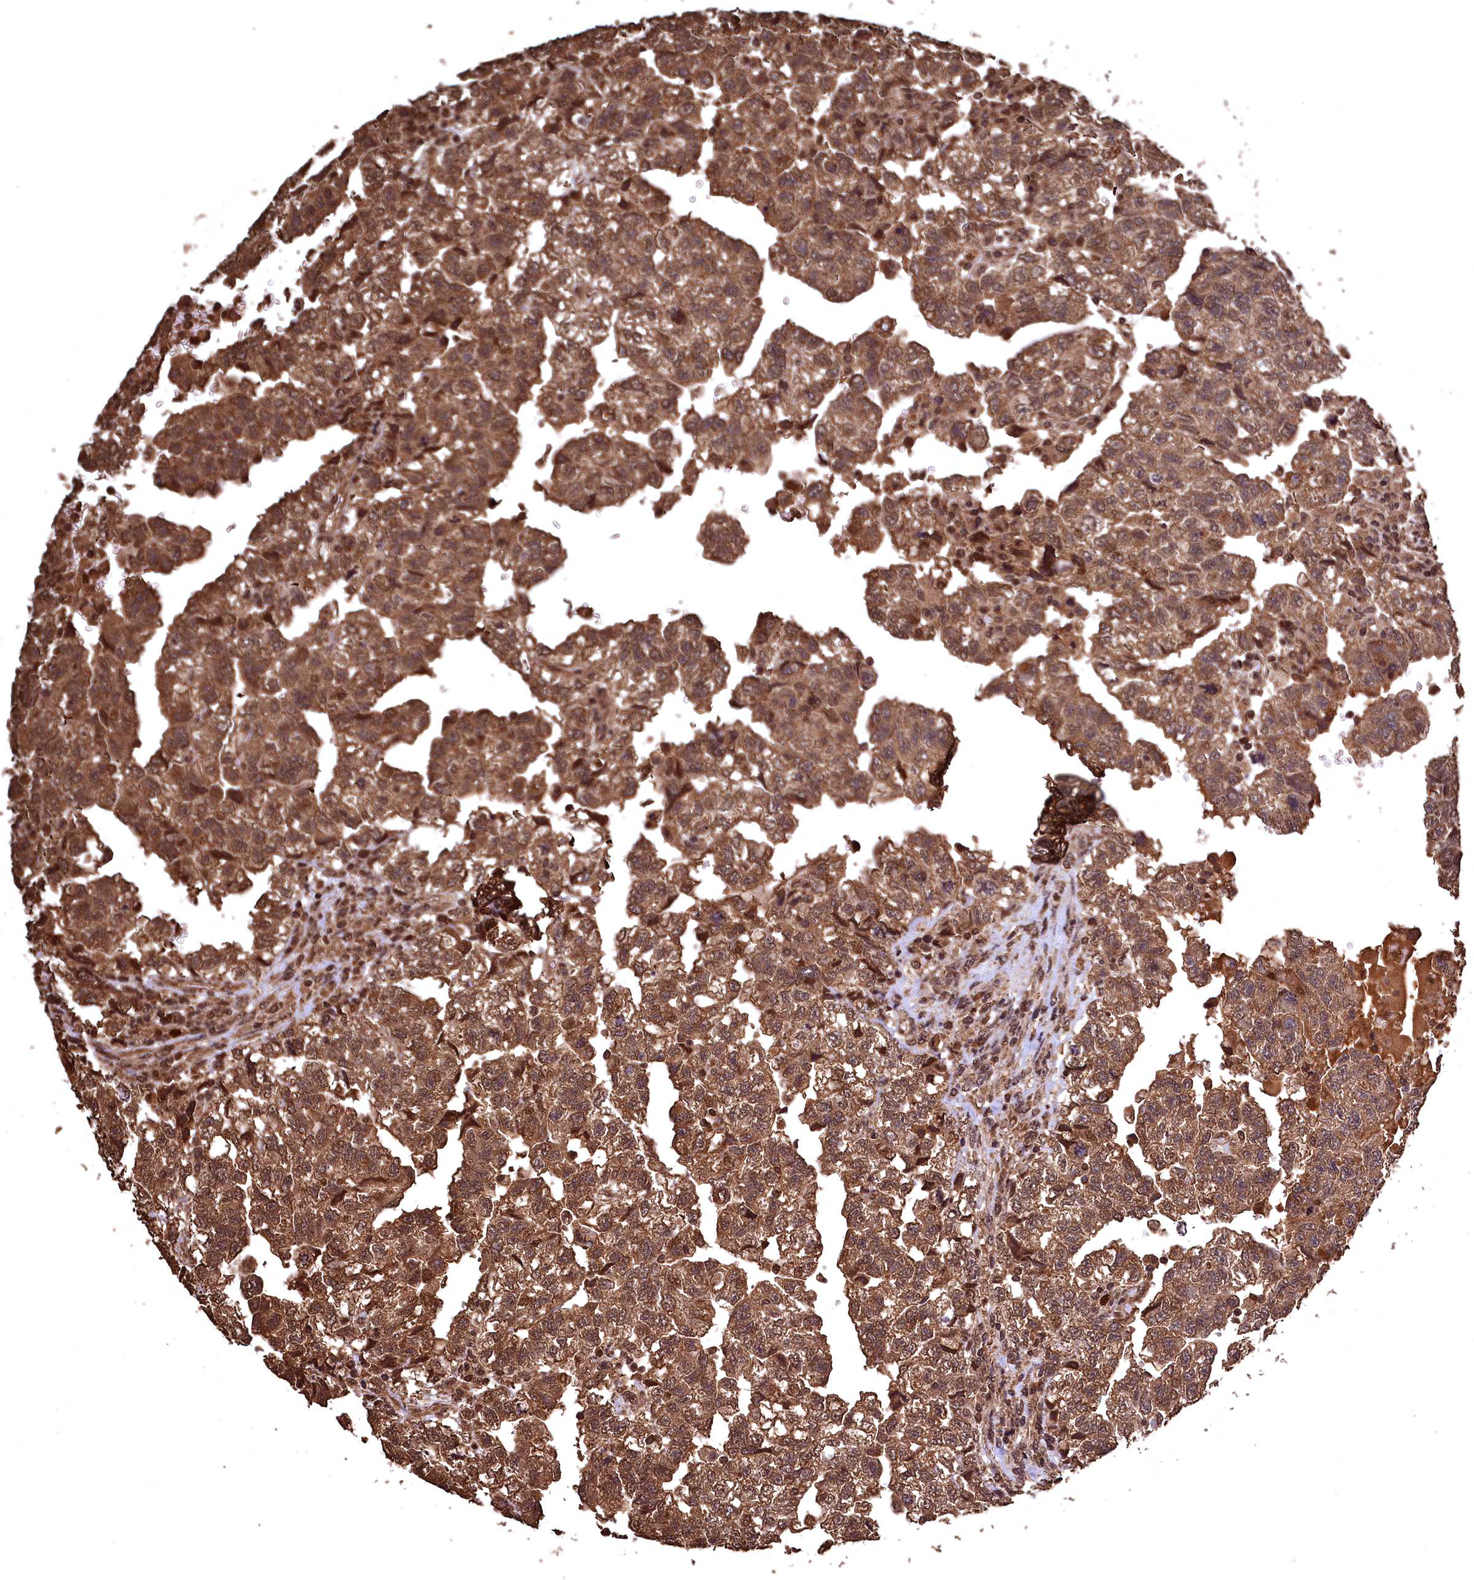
{"staining": {"intensity": "moderate", "quantity": ">75%", "location": "cytoplasmic/membranous,nuclear"}, "tissue": "testis cancer", "cell_type": "Tumor cells", "image_type": "cancer", "snomed": [{"axis": "morphology", "description": "Carcinoma, Embryonal, NOS"}, {"axis": "topography", "description": "Testis"}], "caption": "Immunohistochemical staining of human testis cancer displays medium levels of moderate cytoplasmic/membranous and nuclear protein staining in about >75% of tumor cells.", "gene": "CEP57L1", "patient": {"sex": "male", "age": 36}}